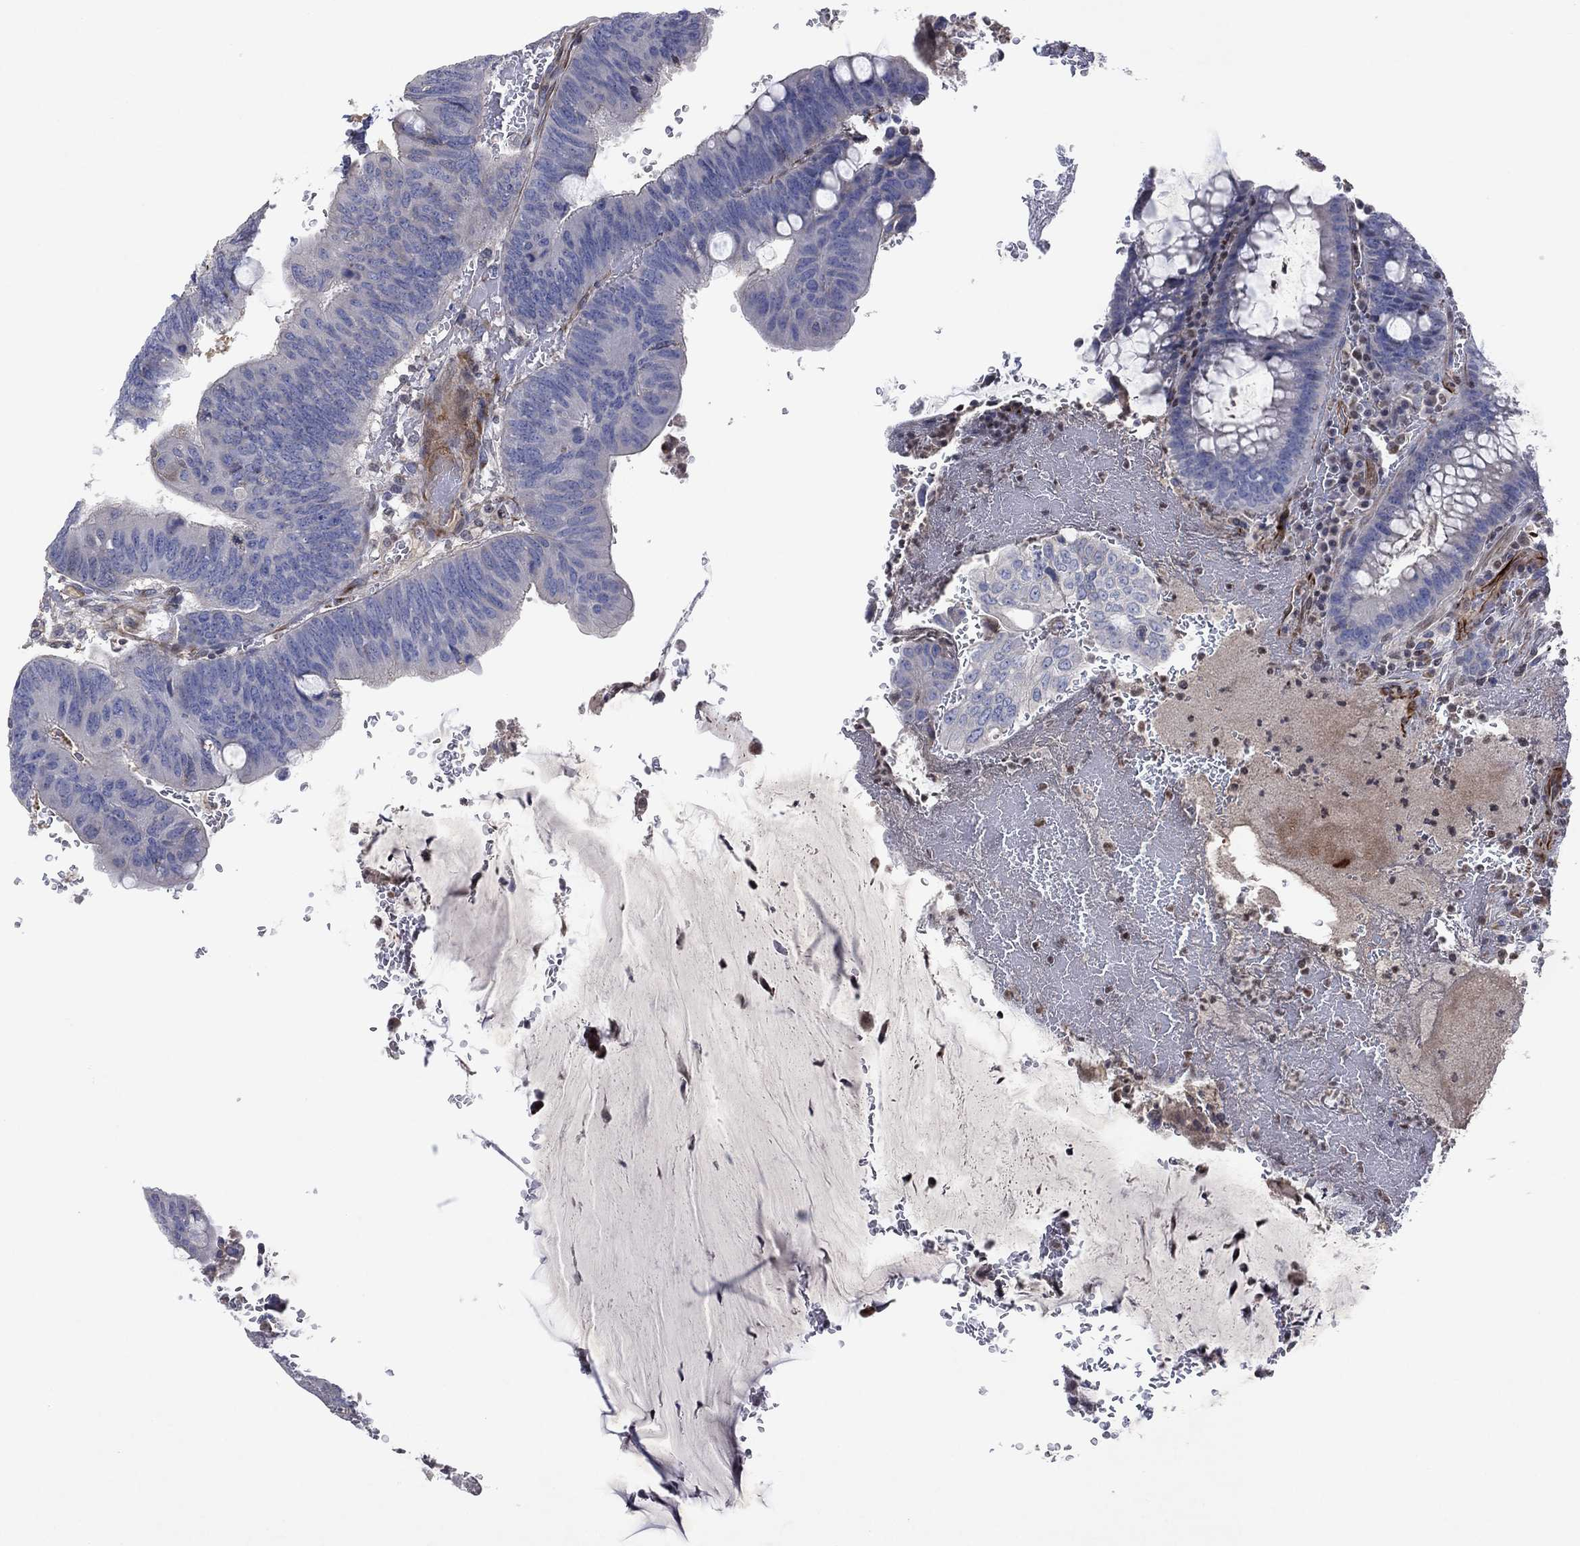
{"staining": {"intensity": "negative", "quantity": "none", "location": "none"}, "tissue": "colorectal cancer", "cell_type": "Tumor cells", "image_type": "cancer", "snomed": [{"axis": "morphology", "description": "Normal tissue, NOS"}, {"axis": "morphology", "description": "Adenocarcinoma, NOS"}, {"axis": "topography", "description": "Rectum"}], "caption": "Tumor cells are negative for protein expression in human adenocarcinoma (colorectal). Brightfield microscopy of immunohistochemistry (IHC) stained with DAB (brown) and hematoxylin (blue), captured at high magnification.", "gene": "FLI1", "patient": {"sex": "male", "age": 92}}